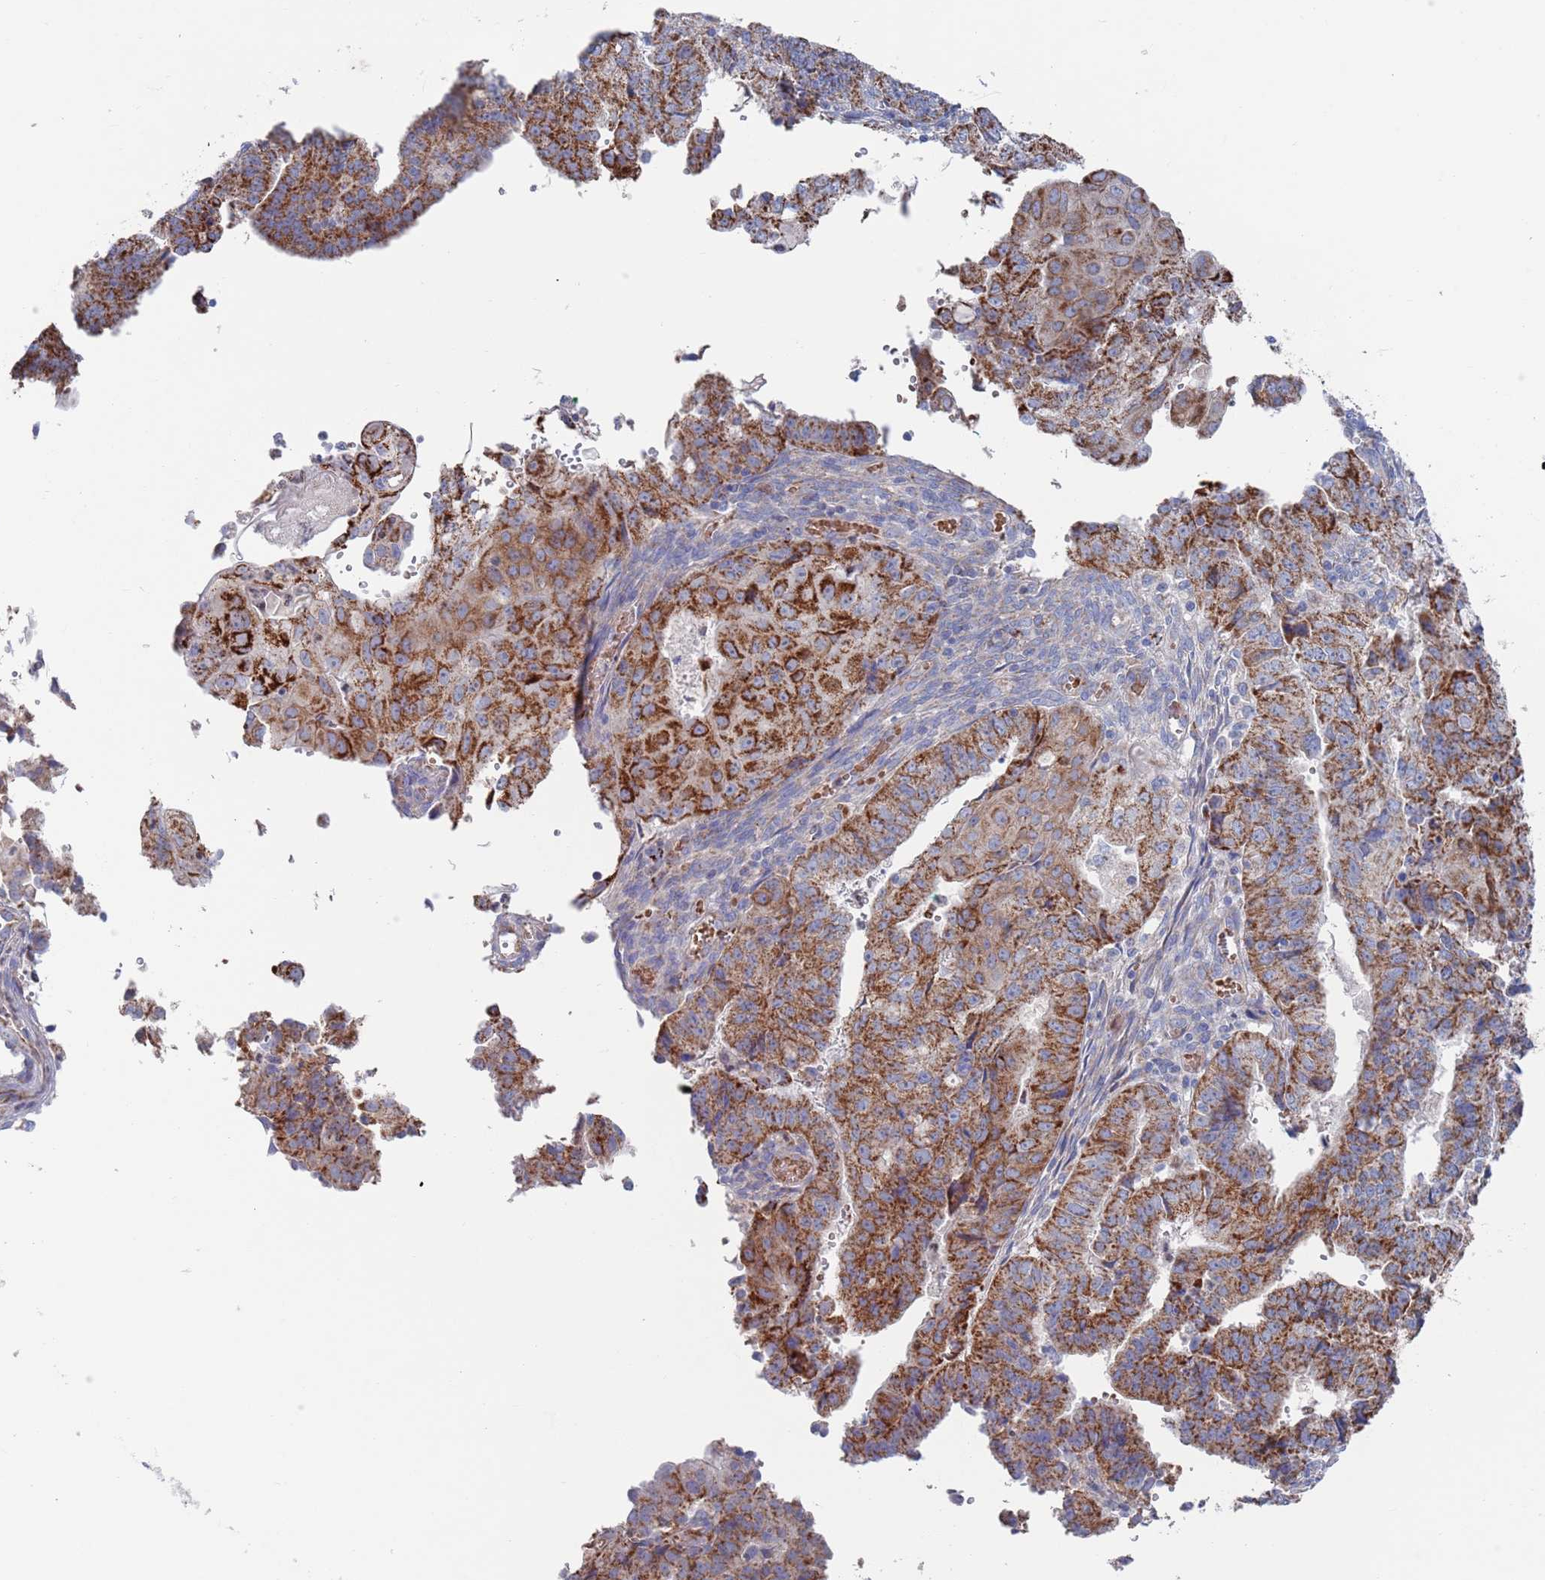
{"staining": {"intensity": "strong", "quantity": "25%-75%", "location": "cytoplasmic/membranous"}, "tissue": "endometrial cancer", "cell_type": "Tumor cells", "image_type": "cancer", "snomed": [{"axis": "morphology", "description": "Adenocarcinoma, NOS"}, {"axis": "topography", "description": "Endometrium"}], "caption": "IHC of endometrial cancer (adenocarcinoma) exhibits high levels of strong cytoplasmic/membranous expression in about 25%-75% of tumor cells. (IHC, brightfield microscopy, high magnification).", "gene": "CHCHD6", "patient": {"sex": "female", "age": 56}}